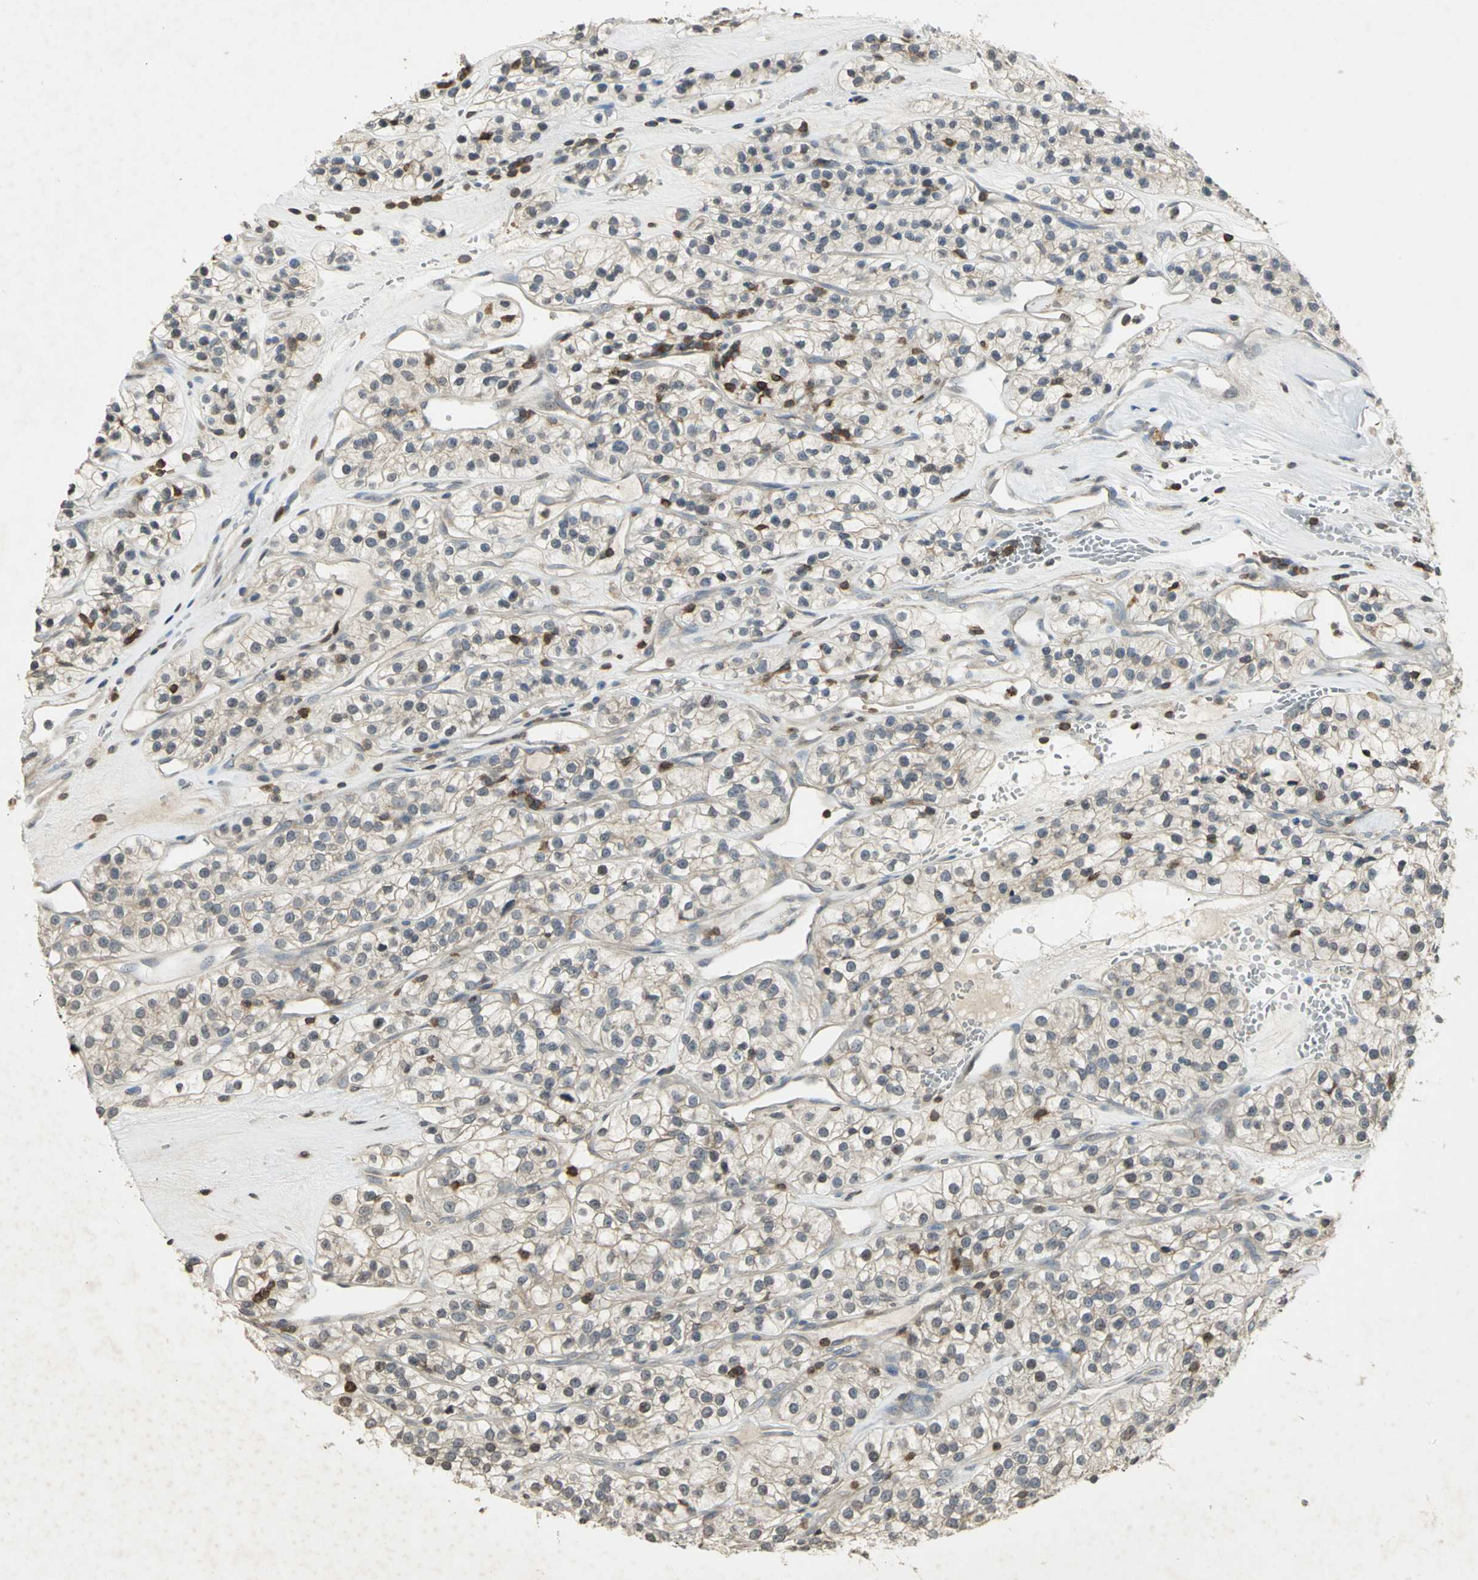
{"staining": {"intensity": "weak", "quantity": "<25%", "location": "nuclear"}, "tissue": "renal cancer", "cell_type": "Tumor cells", "image_type": "cancer", "snomed": [{"axis": "morphology", "description": "Adenocarcinoma, NOS"}, {"axis": "topography", "description": "Kidney"}], "caption": "The immunohistochemistry (IHC) micrograph has no significant positivity in tumor cells of adenocarcinoma (renal) tissue.", "gene": "IL16", "patient": {"sex": "female", "age": 57}}